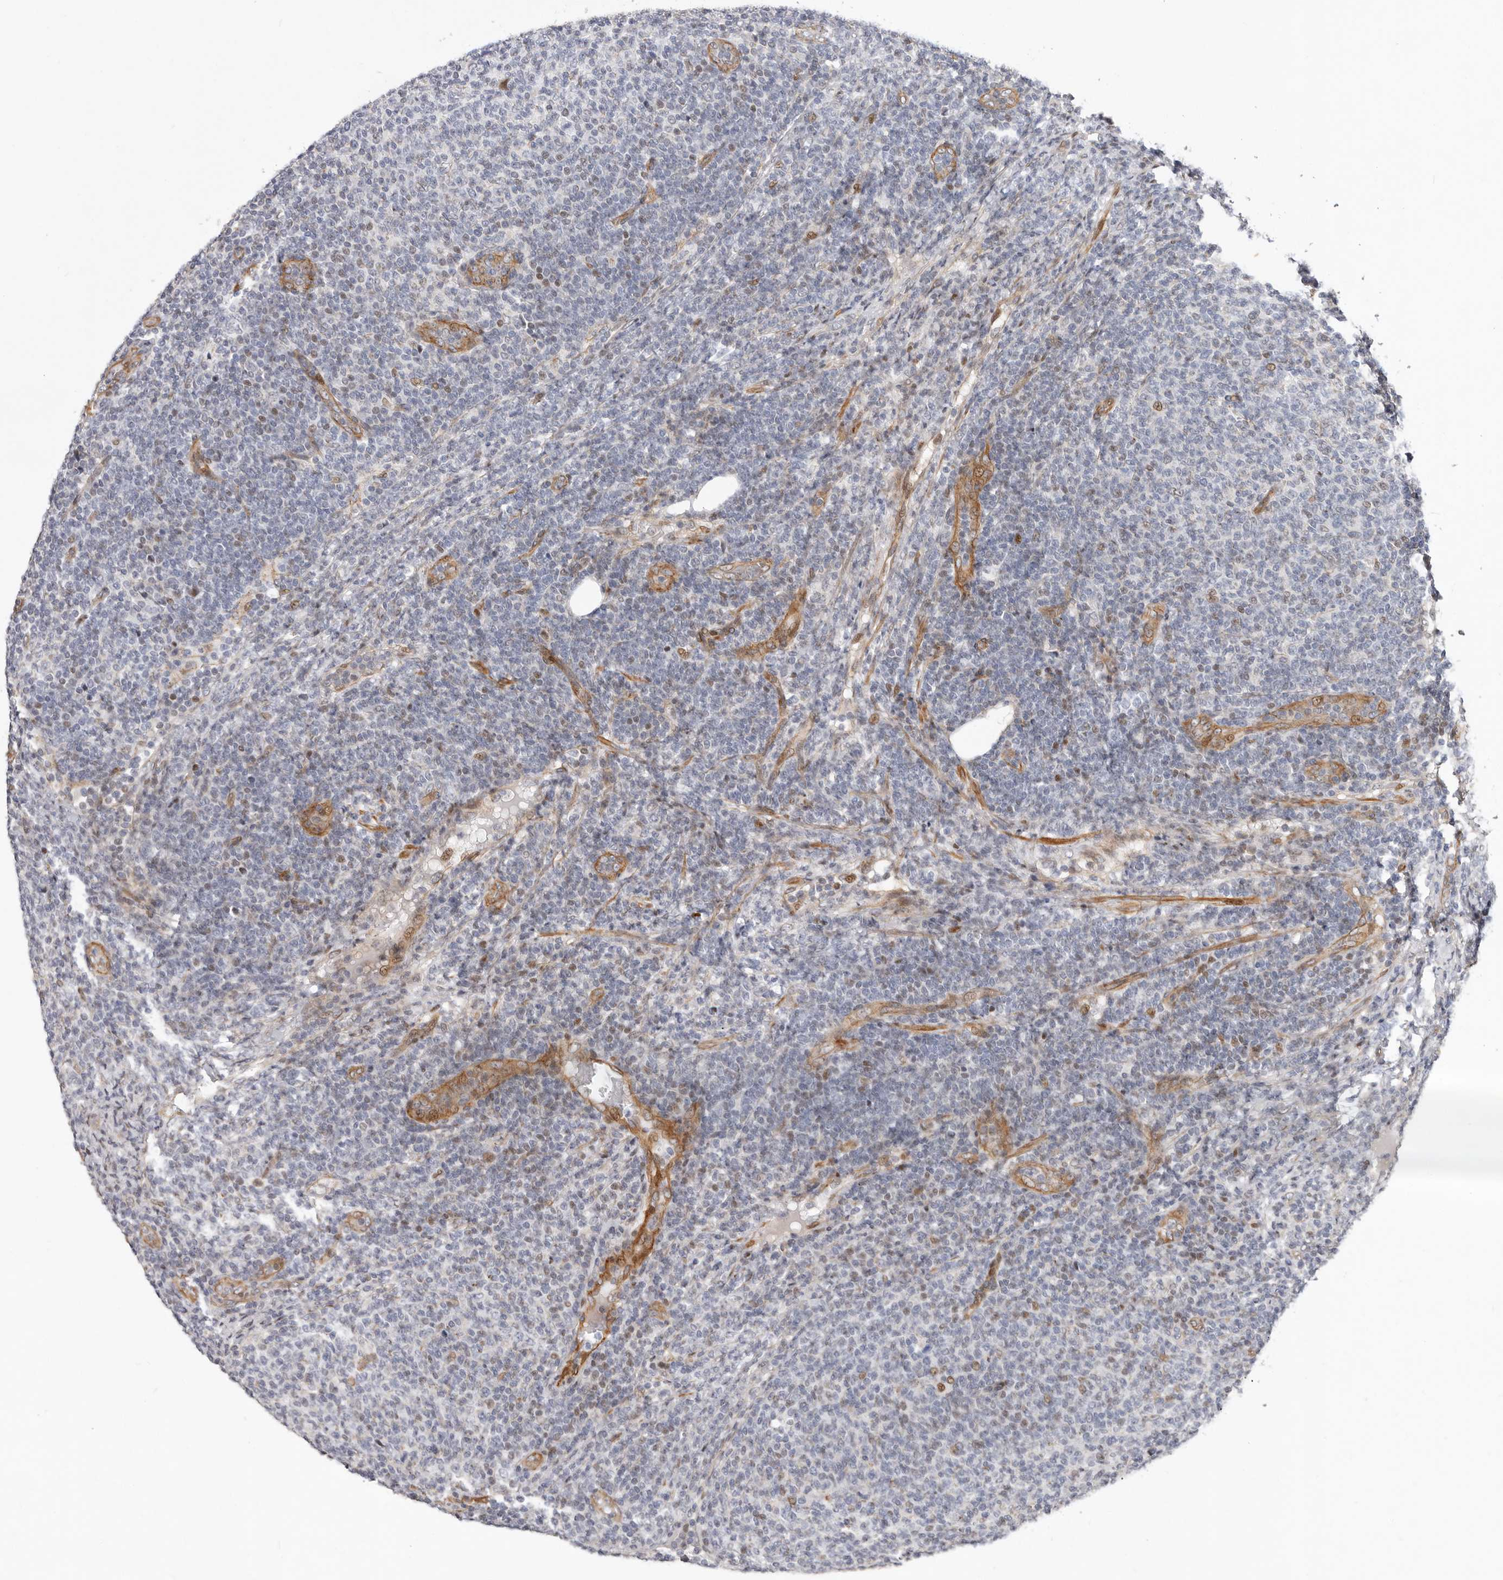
{"staining": {"intensity": "weak", "quantity": "25%-75%", "location": "nuclear"}, "tissue": "lymphoma", "cell_type": "Tumor cells", "image_type": "cancer", "snomed": [{"axis": "morphology", "description": "Malignant lymphoma, non-Hodgkin's type, Low grade"}, {"axis": "topography", "description": "Lymph node"}], "caption": "About 25%-75% of tumor cells in lymphoma display weak nuclear protein positivity as visualized by brown immunohistochemical staining.", "gene": "EPHX3", "patient": {"sex": "male", "age": 66}}